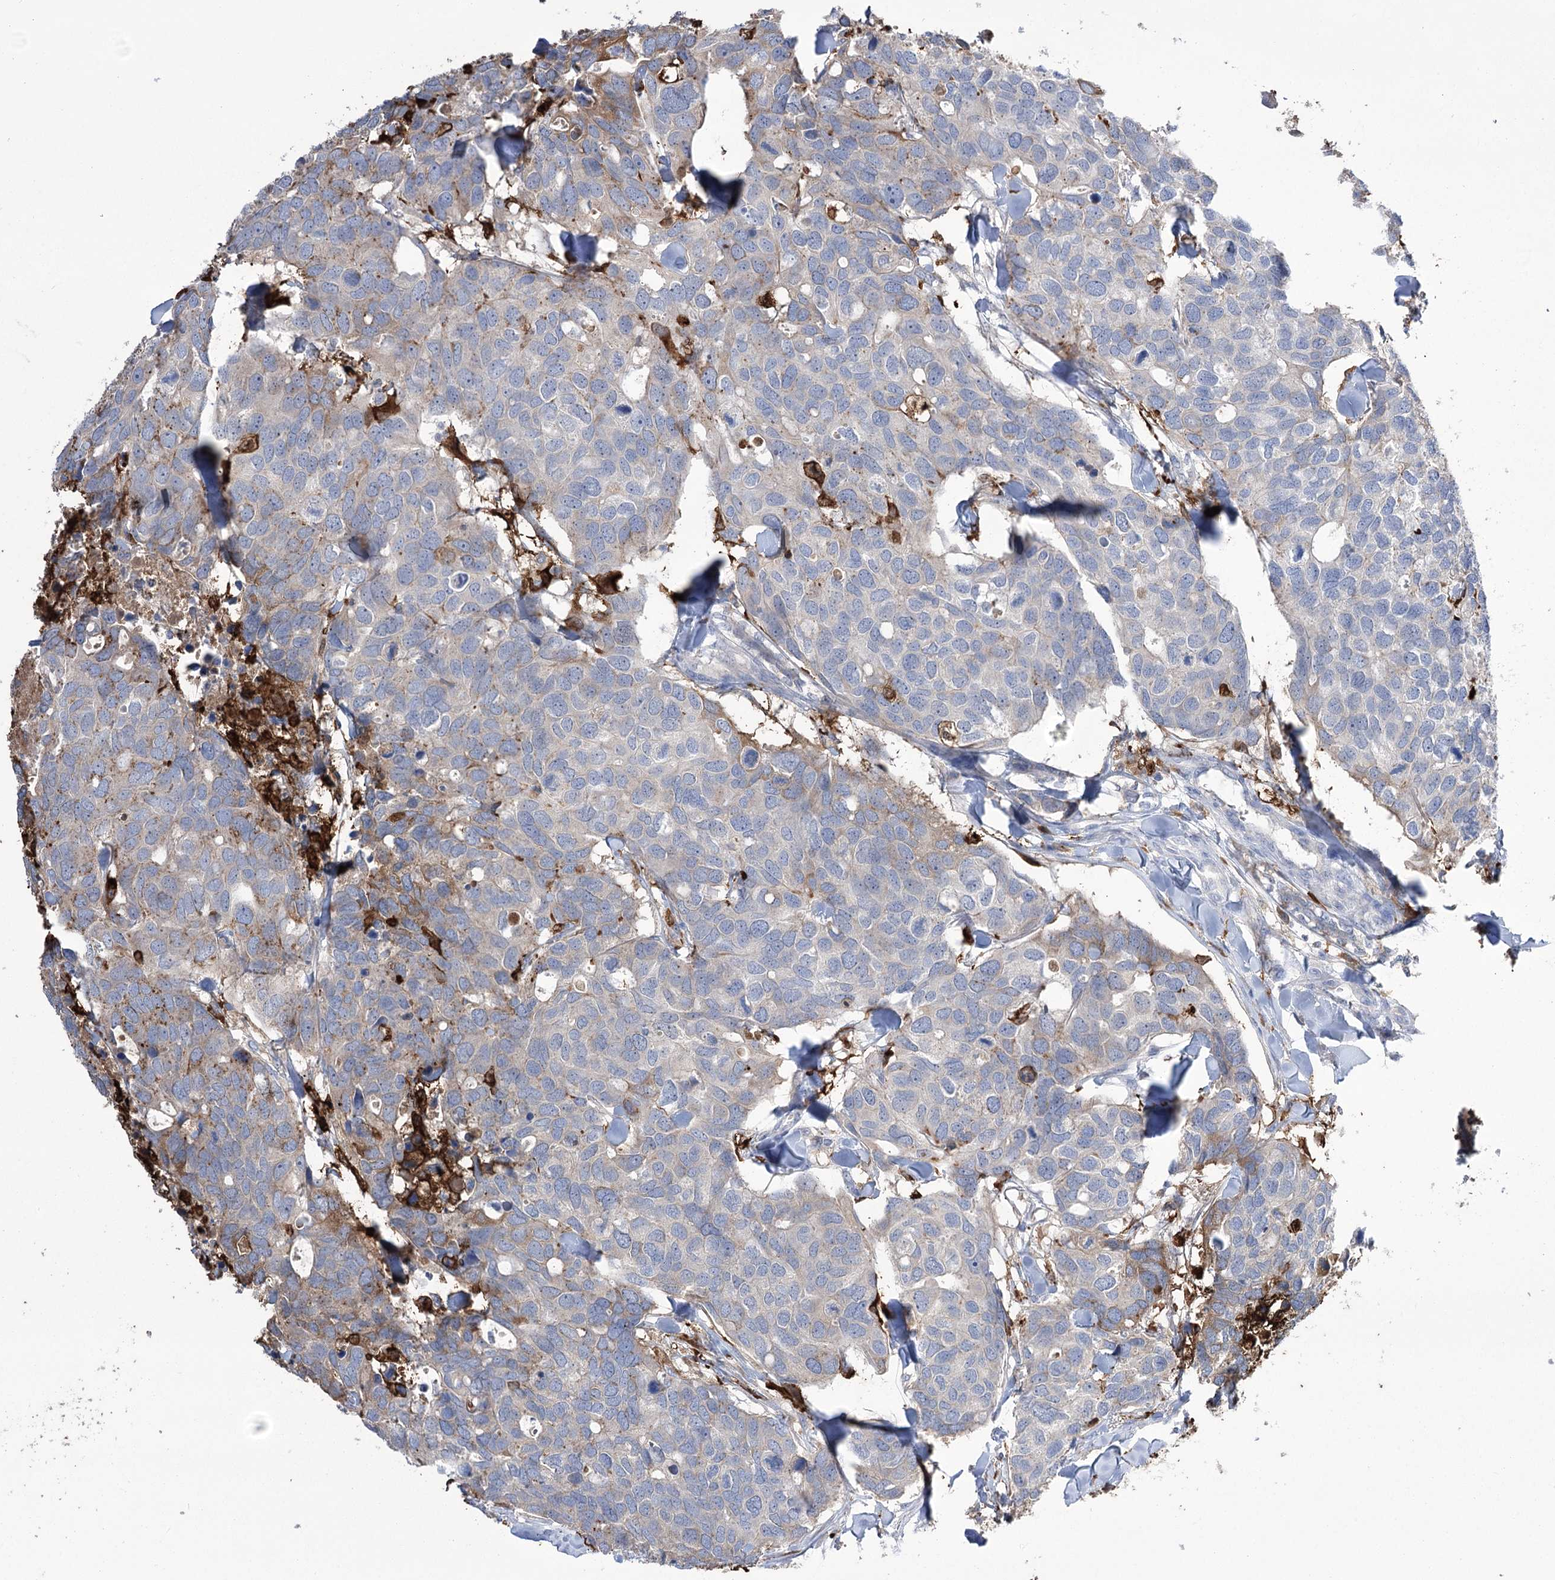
{"staining": {"intensity": "moderate", "quantity": "<25%", "location": "cytoplasmic/membranous"}, "tissue": "breast cancer", "cell_type": "Tumor cells", "image_type": "cancer", "snomed": [{"axis": "morphology", "description": "Duct carcinoma"}, {"axis": "topography", "description": "Breast"}], "caption": "Immunohistochemical staining of human breast cancer shows moderate cytoplasmic/membranous protein staining in about <25% of tumor cells. The protein is shown in brown color, while the nuclei are stained blue.", "gene": "ZNF622", "patient": {"sex": "female", "age": 83}}